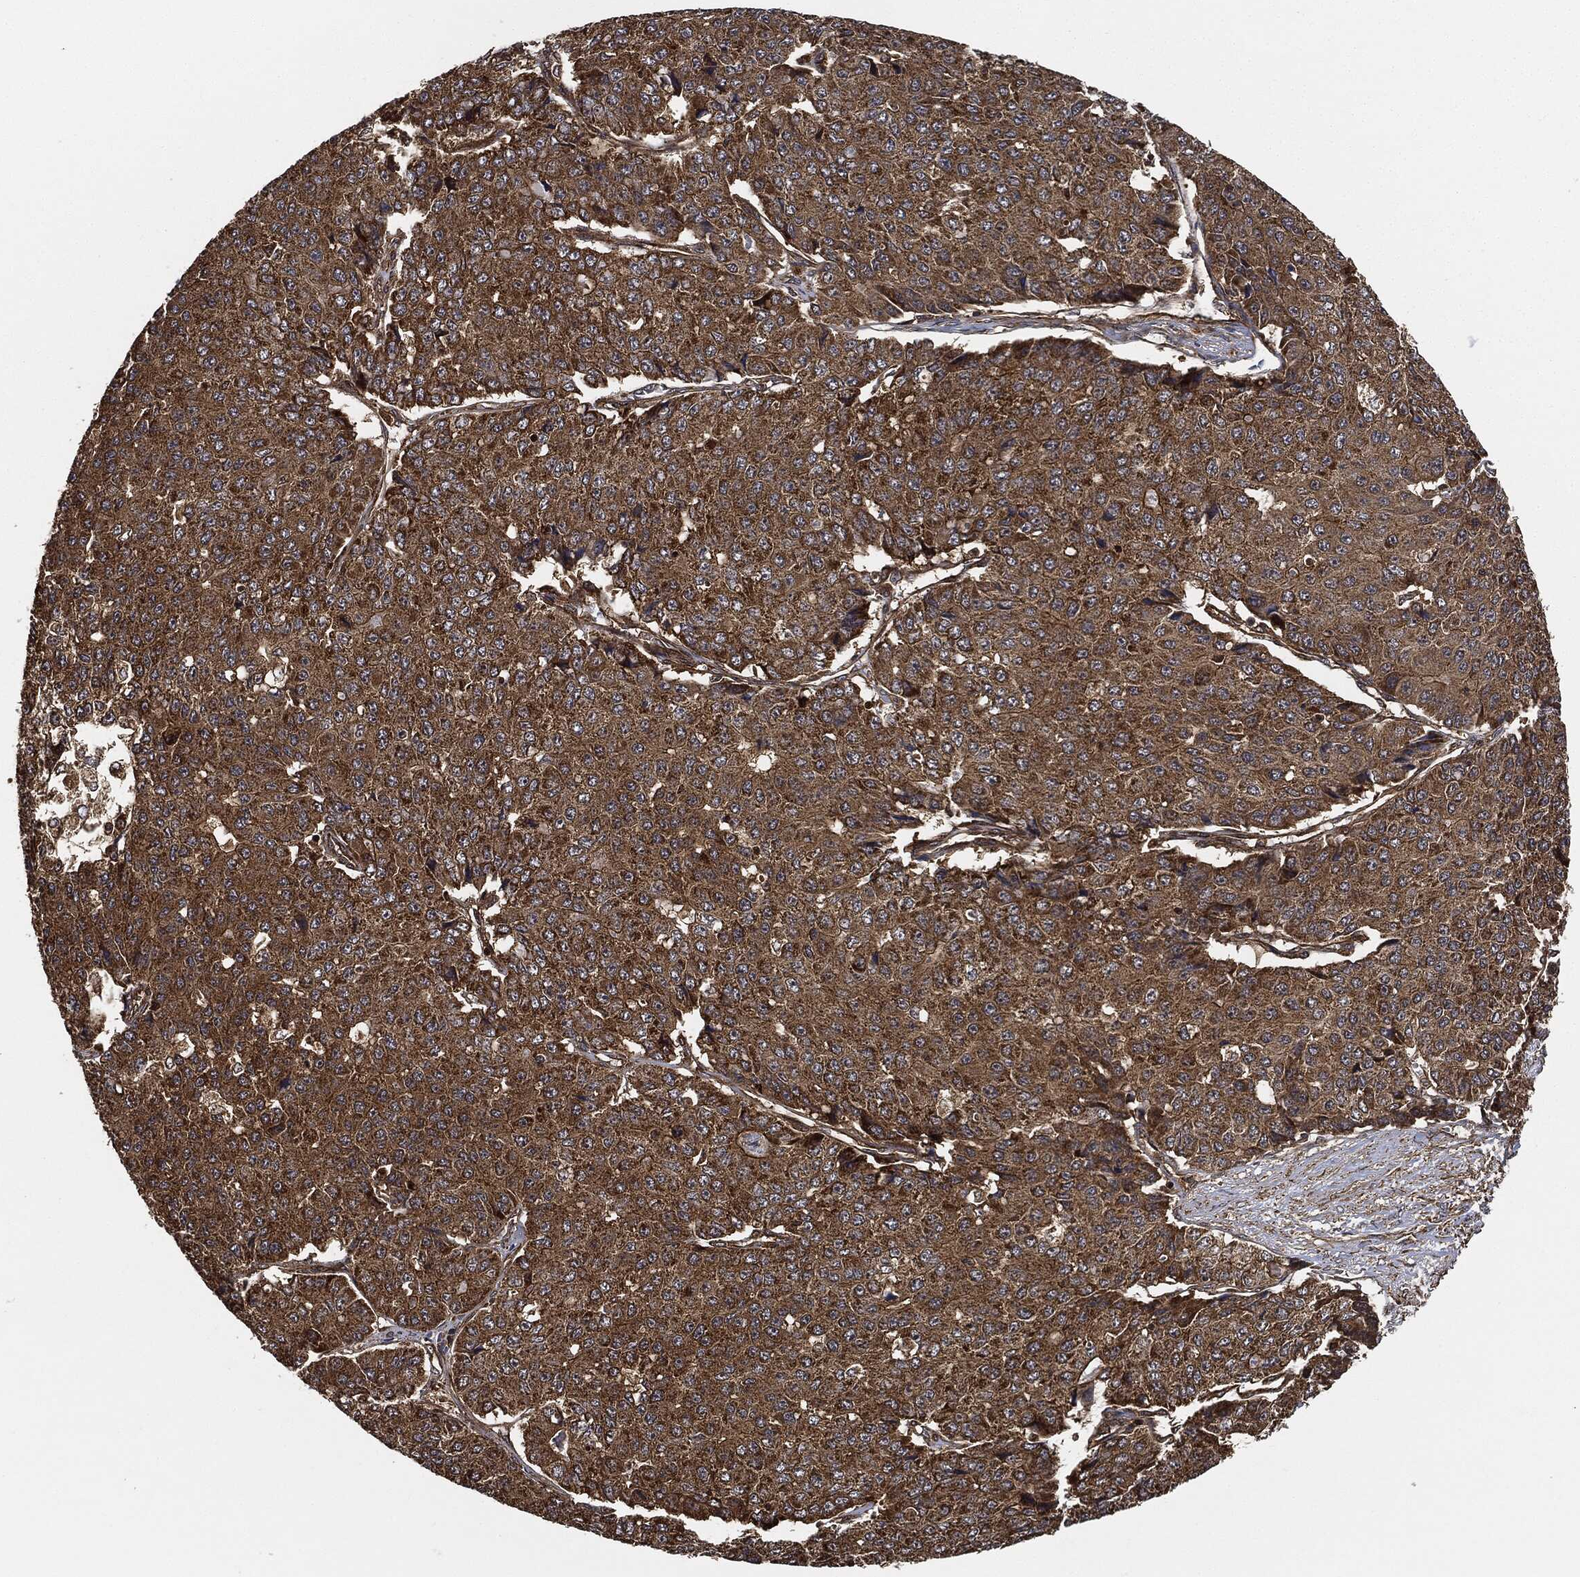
{"staining": {"intensity": "strong", "quantity": ">75%", "location": "cytoplasmic/membranous"}, "tissue": "pancreatic cancer", "cell_type": "Tumor cells", "image_type": "cancer", "snomed": [{"axis": "morphology", "description": "Normal tissue, NOS"}, {"axis": "morphology", "description": "Adenocarcinoma, NOS"}, {"axis": "topography", "description": "Pancreas"}, {"axis": "topography", "description": "Duodenum"}], "caption": "Tumor cells demonstrate high levels of strong cytoplasmic/membranous expression in approximately >75% of cells in pancreatic cancer.", "gene": "CEP290", "patient": {"sex": "male", "age": 50}}